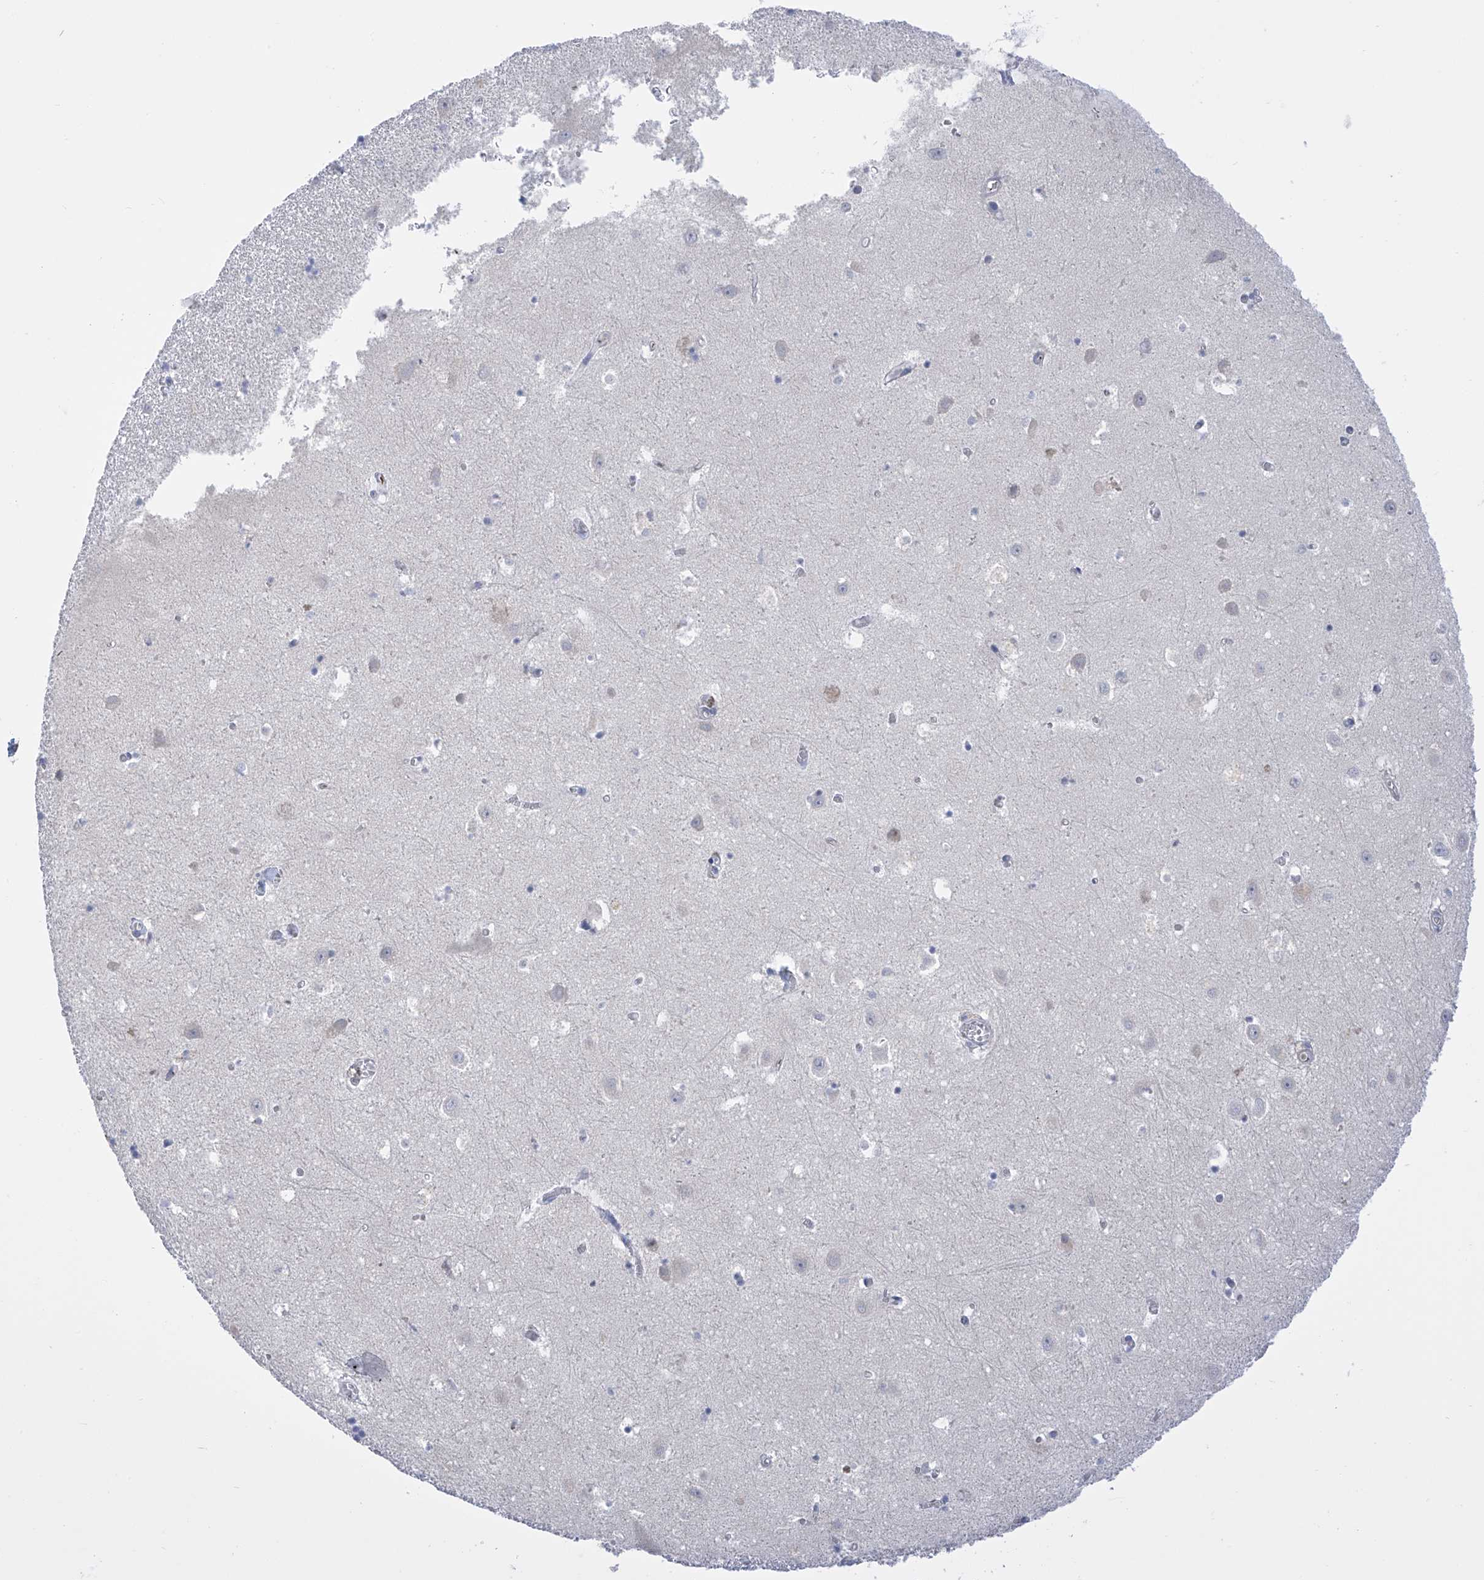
{"staining": {"intensity": "negative", "quantity": "none", "location": "none"}, "tissue": "hippocampus", "cell_type": "Glial cells", "image_type": "normal", "snomed": [{"axis": "morphology", "description": "Normal tissue, NOS"}, {"axis": "topography", "description": "Hippocampus"}], "caption": "Immunohistochemical staining of benign hippocampus shows no significant expression in glial cells. The staining is performed using DAB brown chromogen with nuclei counter-stained in using hematoxylin.", "gene": "SLCO4A1", "patient": {"sex": "female", "age": 64}}